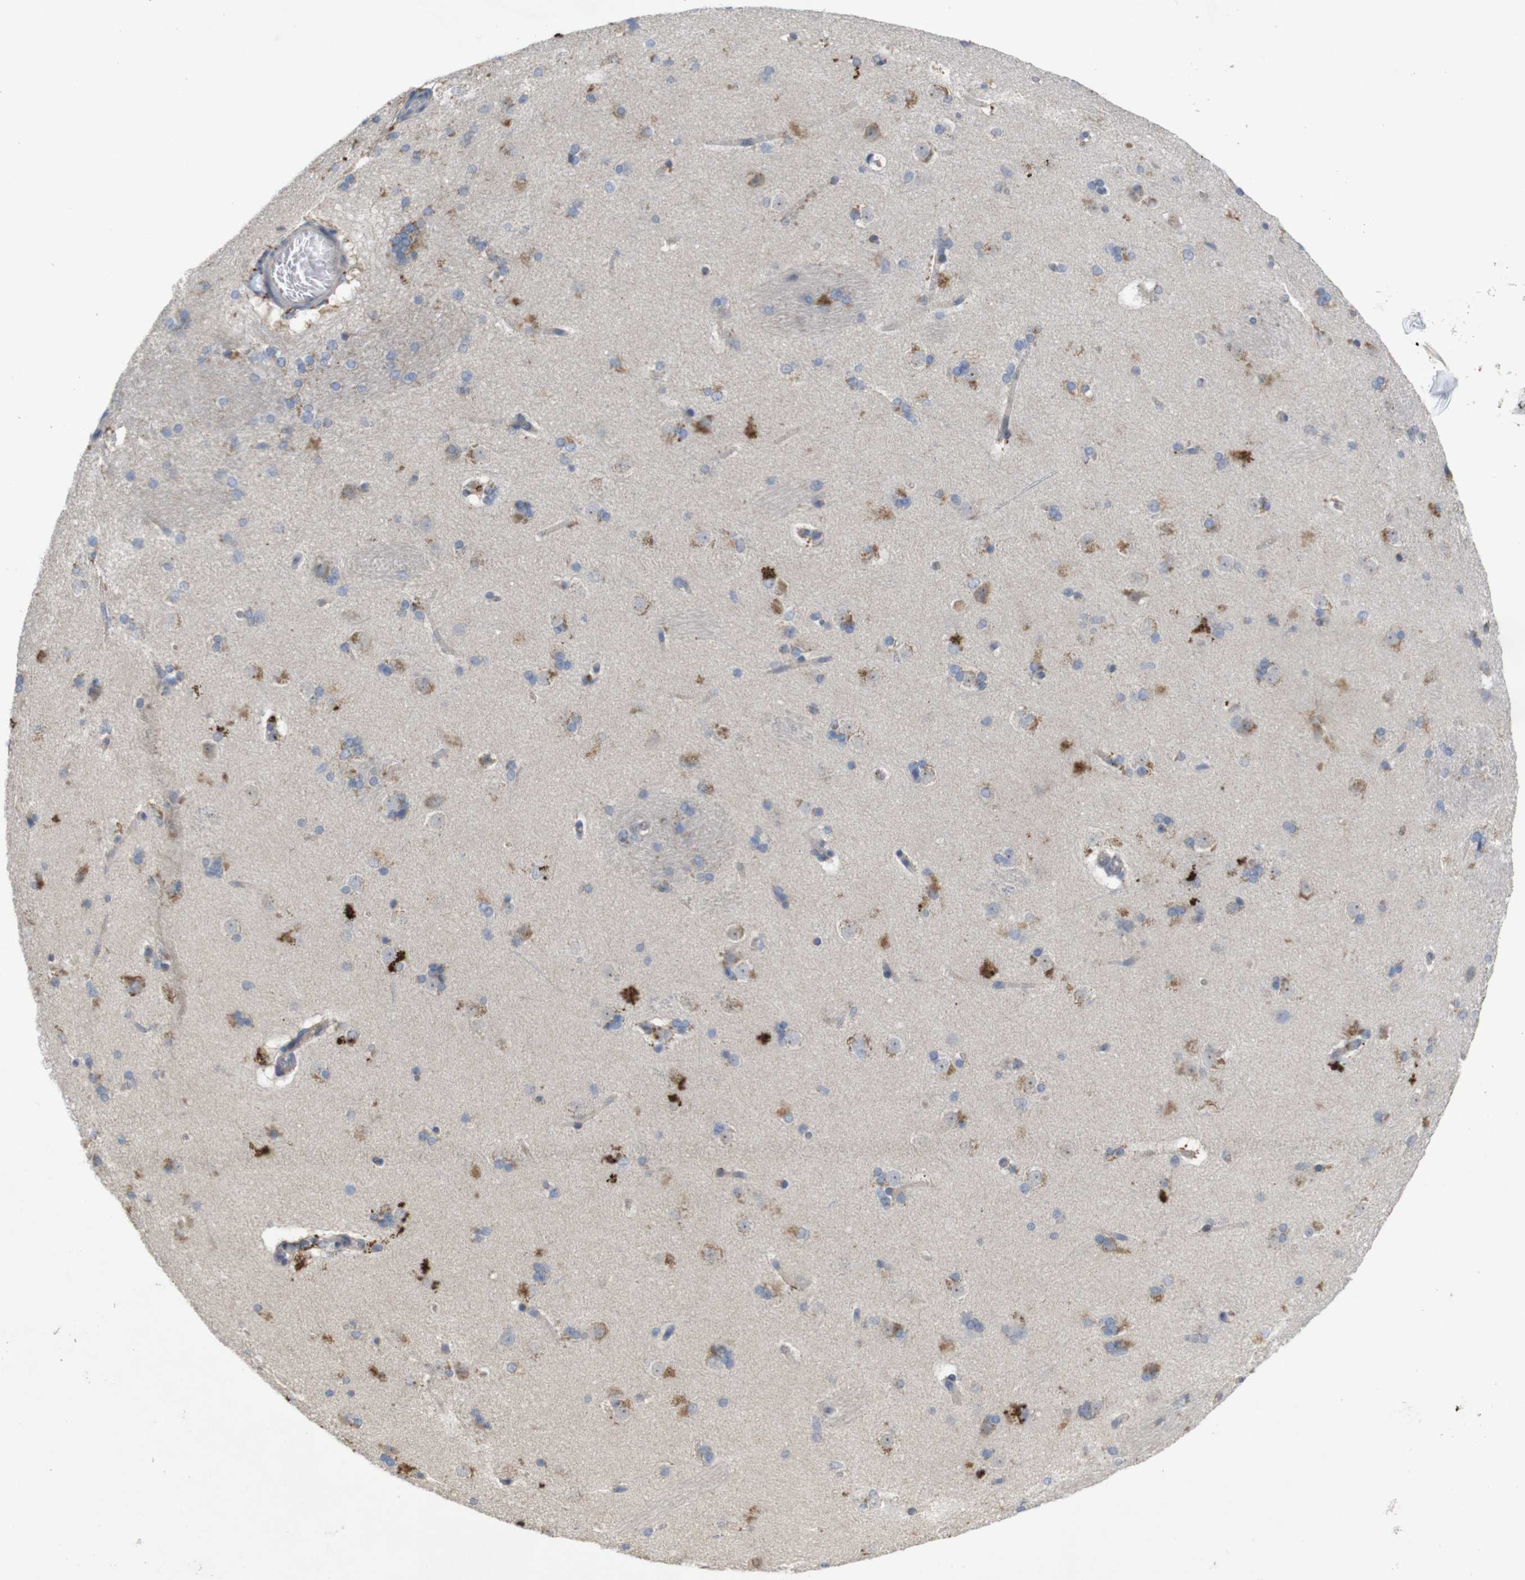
{"staining": {"intensity": "negative", "quantity": "none", "location": "none"}, "tissue": "caudate", "cell_type": "Glial cells", "image_type": "normal", "snomed": [{"axis": "morphology", "description": "Normal tissue, NOS"}, {"axis": "topography", "description": "Lateral ventricle wall"}], "caption": "High magnification brightfield microscopy of normal caudate stained with DAB (brown) and counterstained with hematoxylin (blue): glial cells show no significant positivity.", "gene": "TSPAN14", "patient": {"sex": "female", "age": 19}}